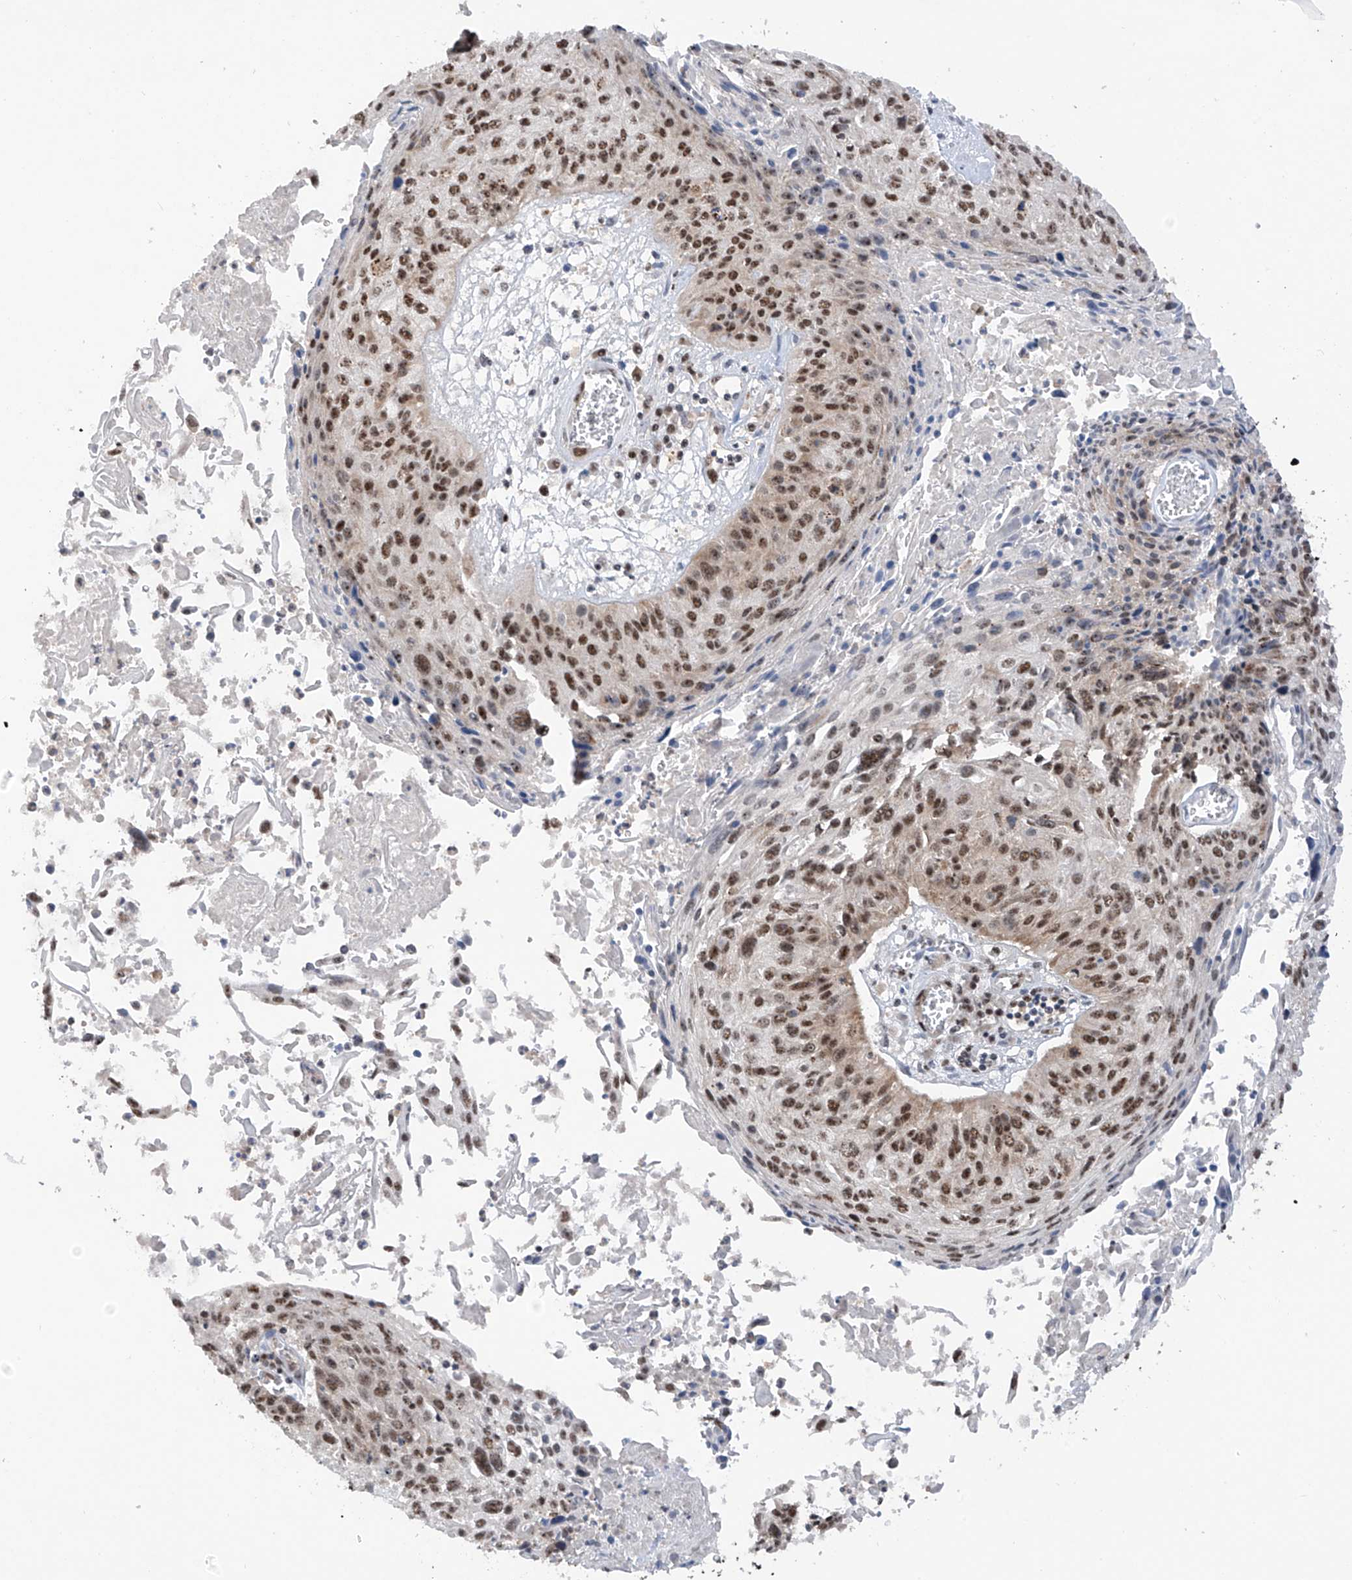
{"staining": {"intensity": "moderate", "quantity": ">75%", "location": "nuclear"}, "tissue": "cervical cancer", "cell_type": "Tumor cells", "image_type": "cancer", "snomed": [{"axis": "morphology", "description": "Squamous cell carcinoma, NOS"}, {"axis": "topography", "description": "Cervix"}], "caption": "Cervical cancer (squamous cell carcinoma) stained with DAB IHC shows medium levels of moderate nuclear positivity in approximately >75% of tumor cells. Immunohistochemistry stains the protein of interest in brown and the nuclei are stained blue.", "gene": "RPAIN", "patient": {"sex": "female", "age": 51}}